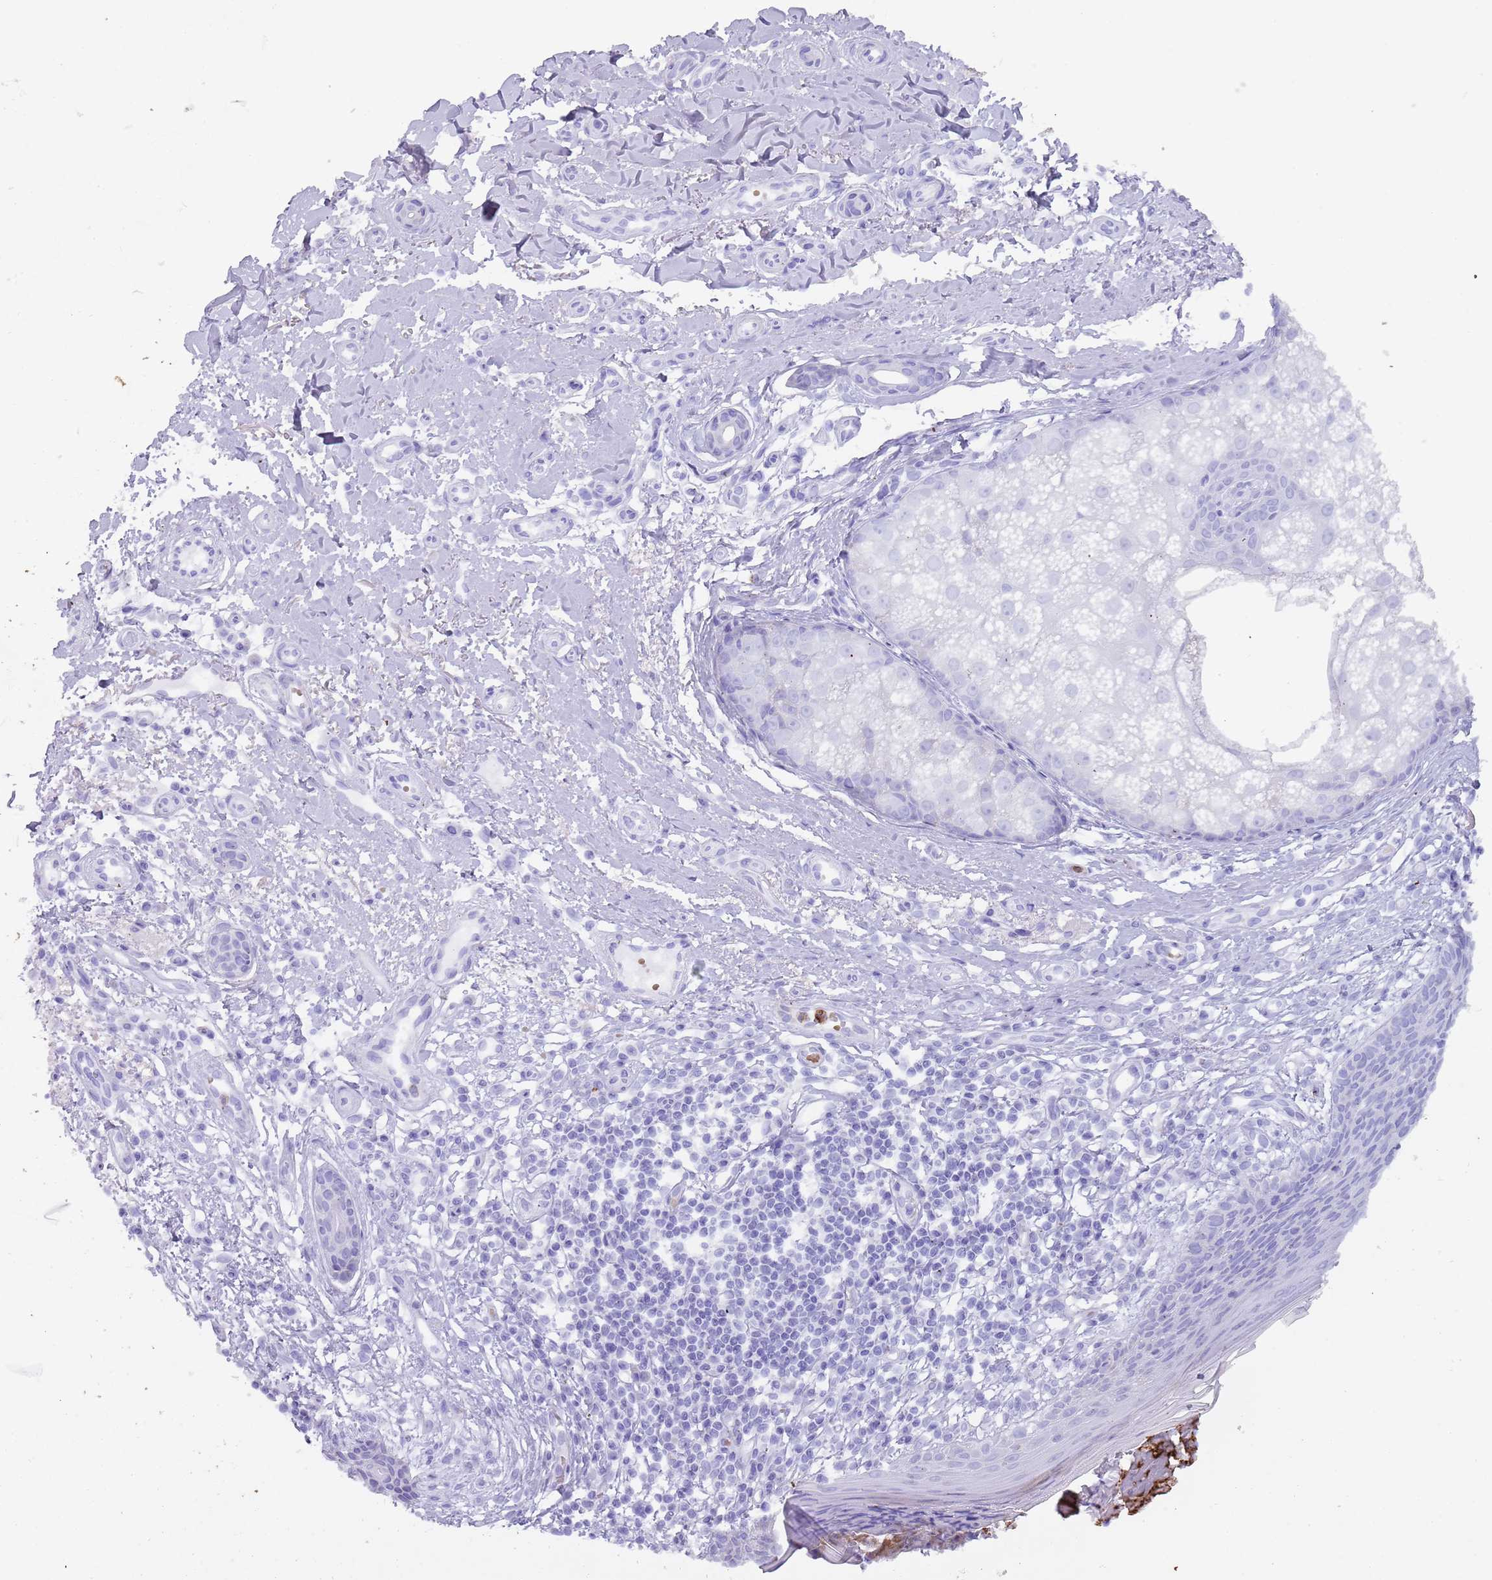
{"staining": {"intensity": "negative", "quantity": "none", "location": "none"}, "tissue": "skin cancer", "cell_type": "Tumor cells", "image_type": "cancer", "snomed": [{"axis": "morphology", "description": "Basal cell carcinoma"}, {"axis": "topography", "description": "Skin"}], "caption": "Tumor cells show no significant positivity in skin basal cell carcinoma.", "gene": "TMEM251", "patient": {"sex": "male", "age": 78}}